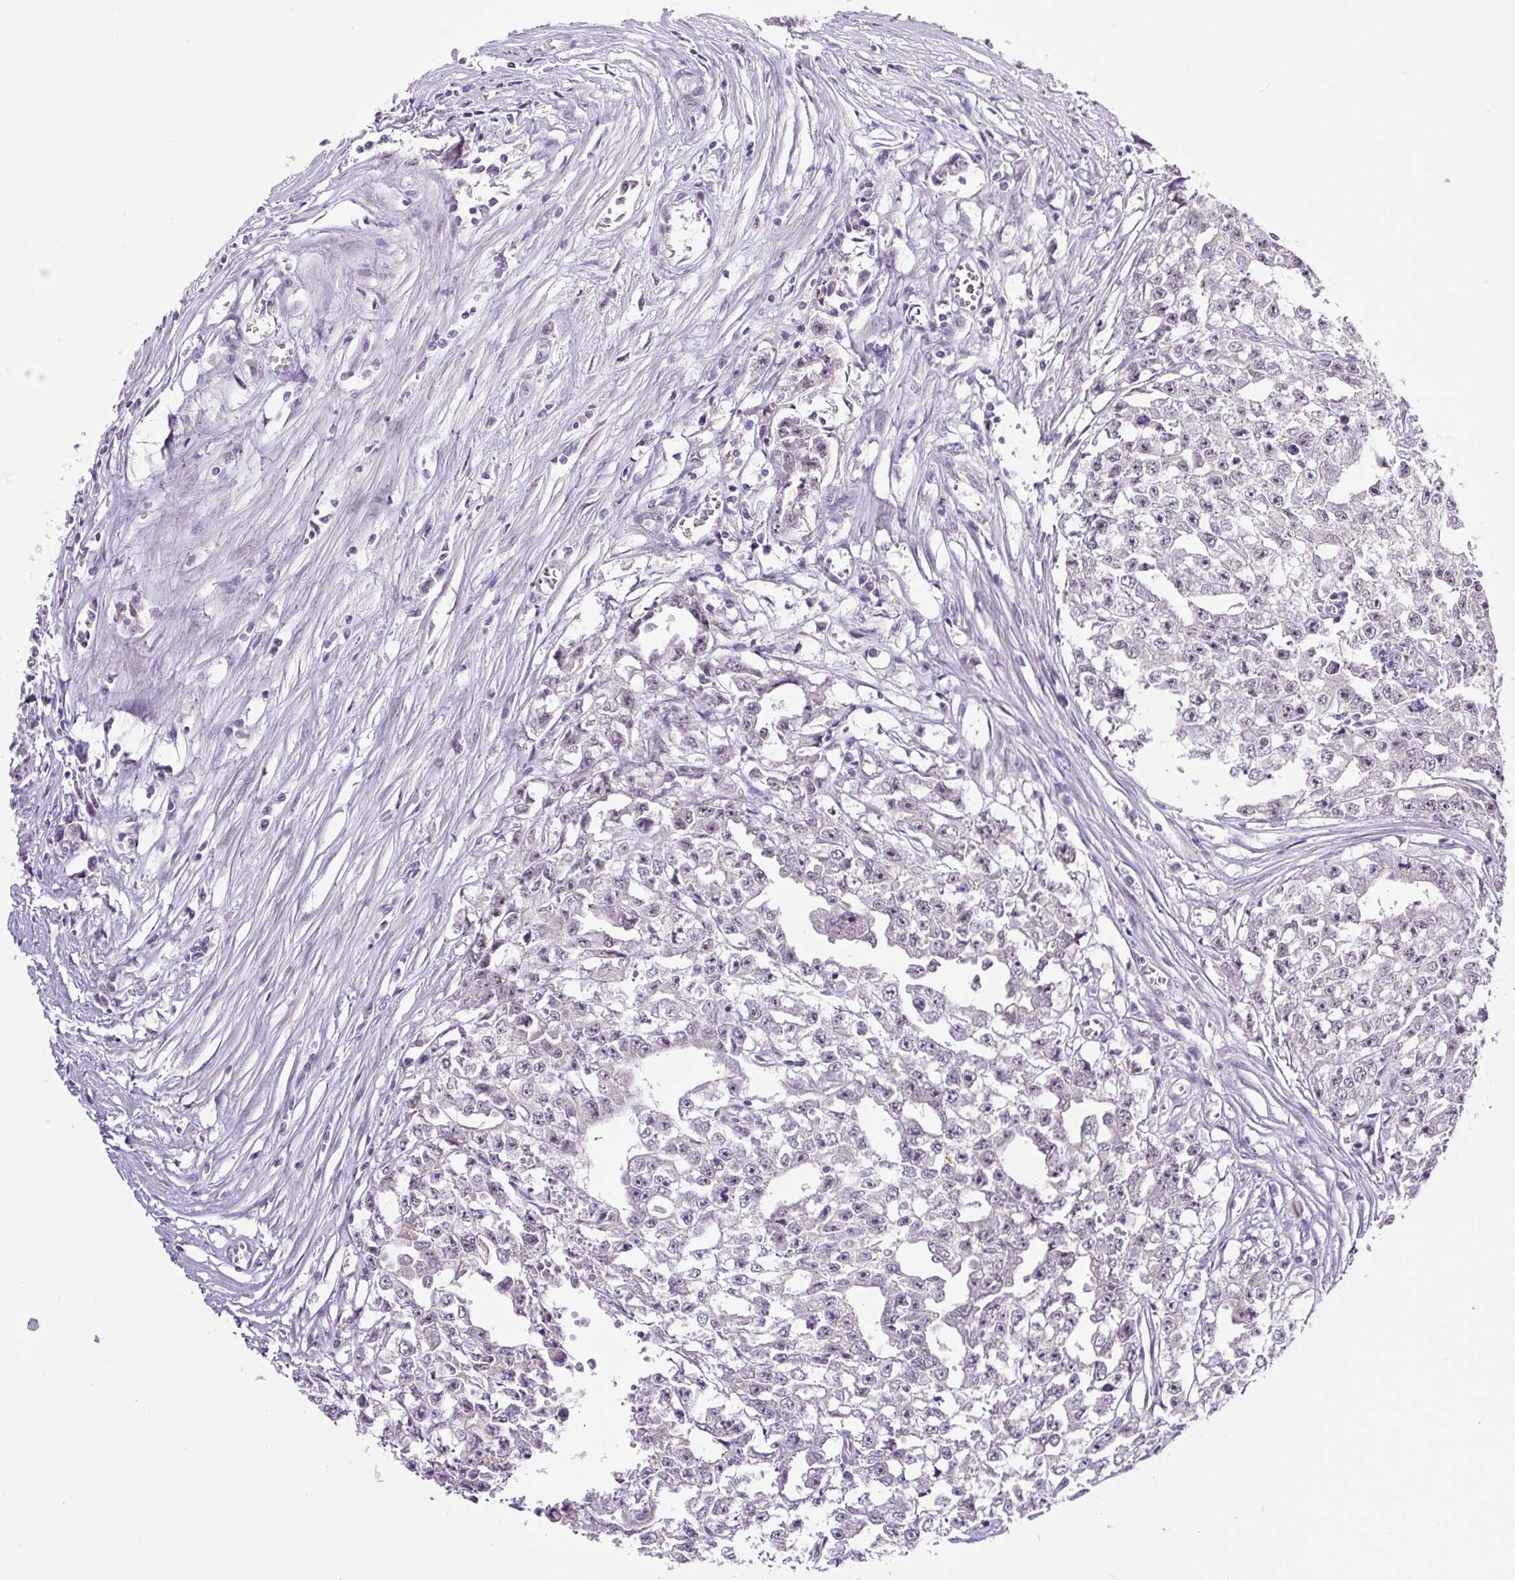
{"staining": {"intensity": "negative", "quantity": "none", "location": "none"}, "tissue": "testis cancer", "cell_type": "Tumor cells", "image_type": "cancer", "snomed": [{"axis": "morphology", "description": "Seminoma, NOS"}, {"axis": "morphology", "description": "Carcinoma, Embryonal, NOS"}, {"axis": "topography", "description": "Testis"}], "caption": "Protein analysis of testis embryonal carcinoma demonstrates no significant positivity in tumor cells.", "gene": "PRKAA2", "patient": {"sex": "male", "age": 43}}